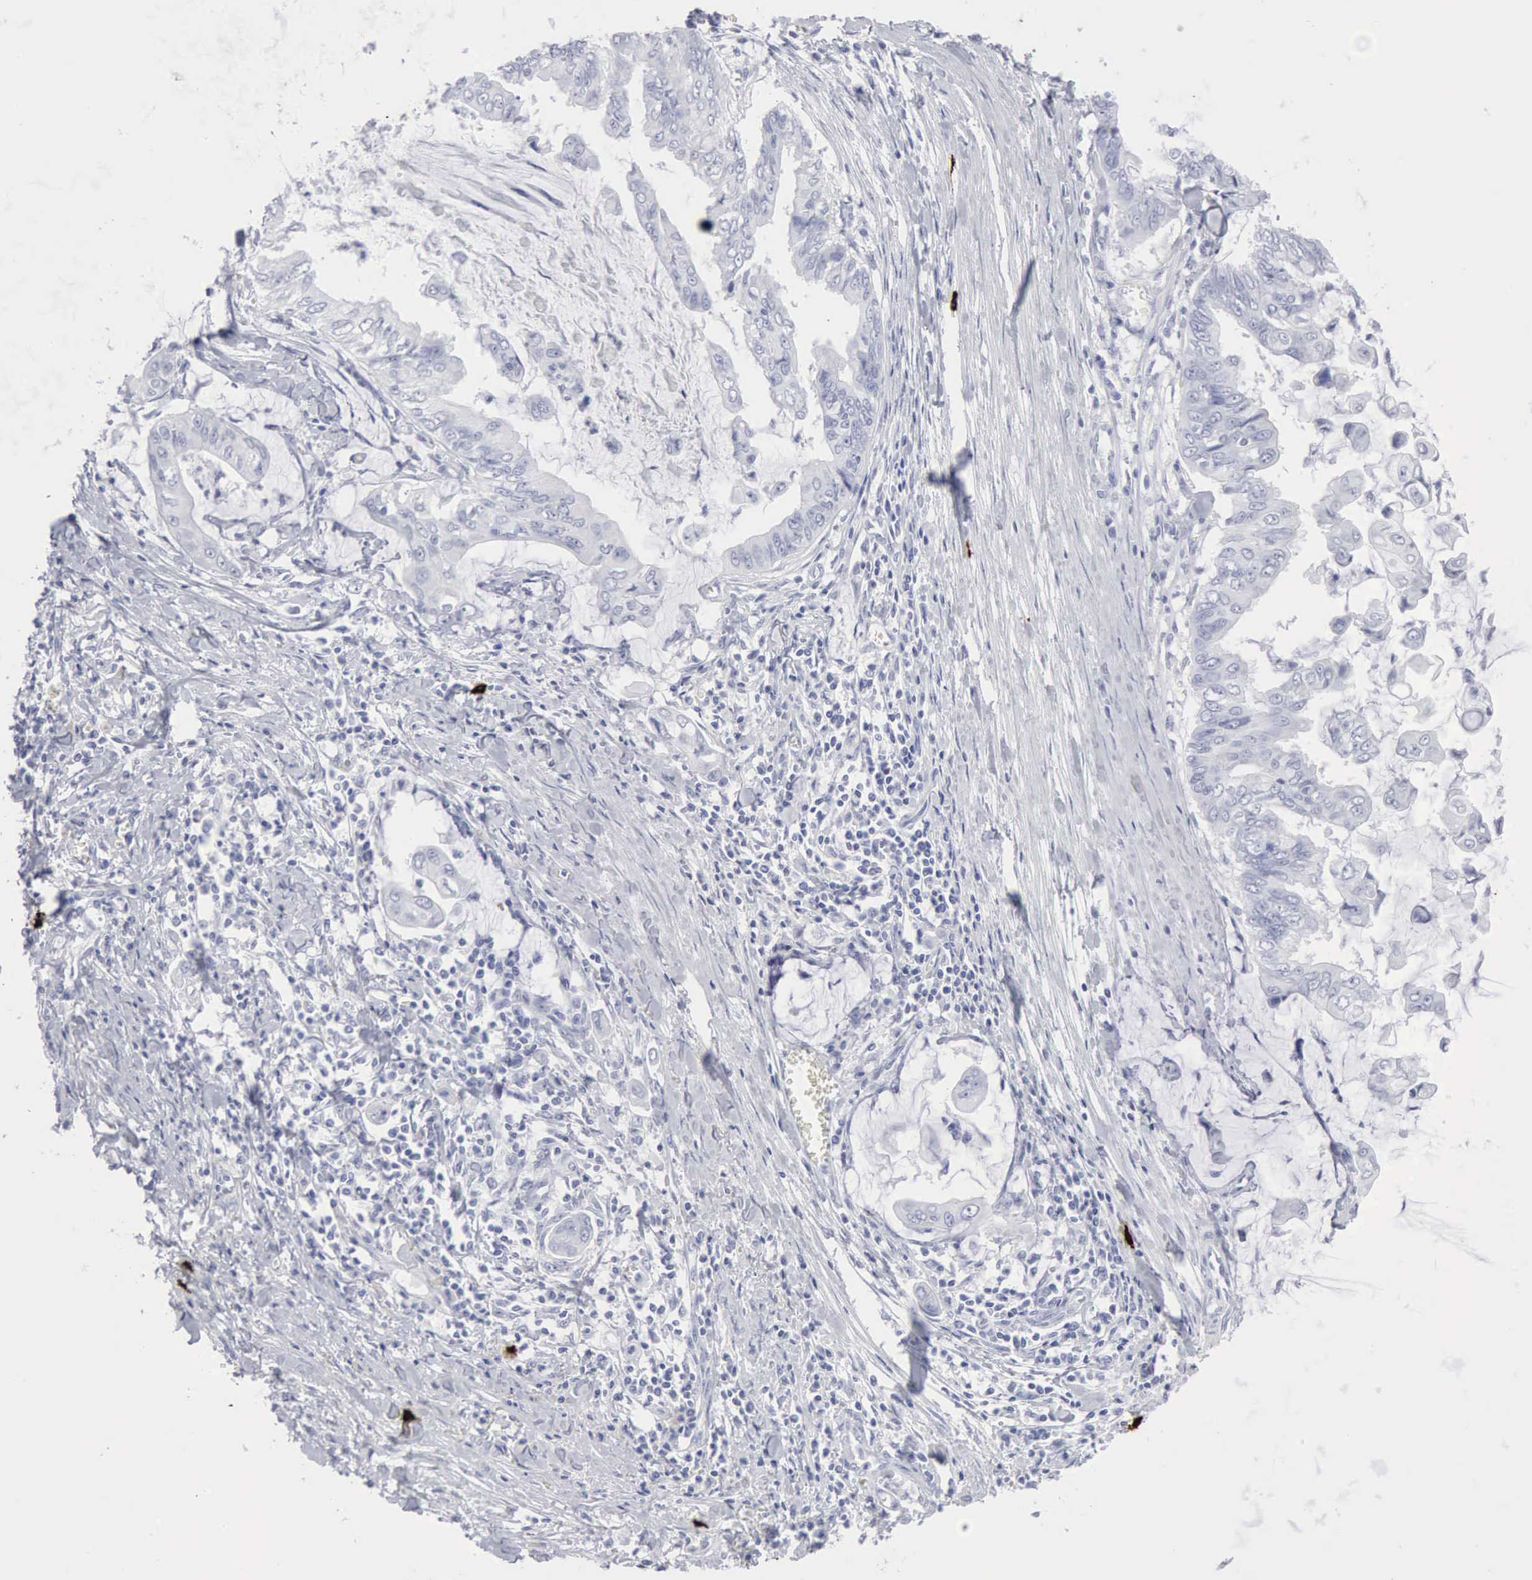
{"staining": {"intensity": "negative", "quantity": "none", "location": "none"}, "tissue": "stomach cancer", "cell_type": "Tumor cells", "image_type": "cancer", "snomed": [{"axis": "morphology", "description": "Adenocarcinoma, NOS"}, {"axis": "topography", "description": "Stomach, upper"}], "caption": "IHC image of stomach cancer stained for a protein (brown), which shows no positivity in tumor cells.", "gene": "CMA1", "patient": {"sex": "male", "age": 80}}